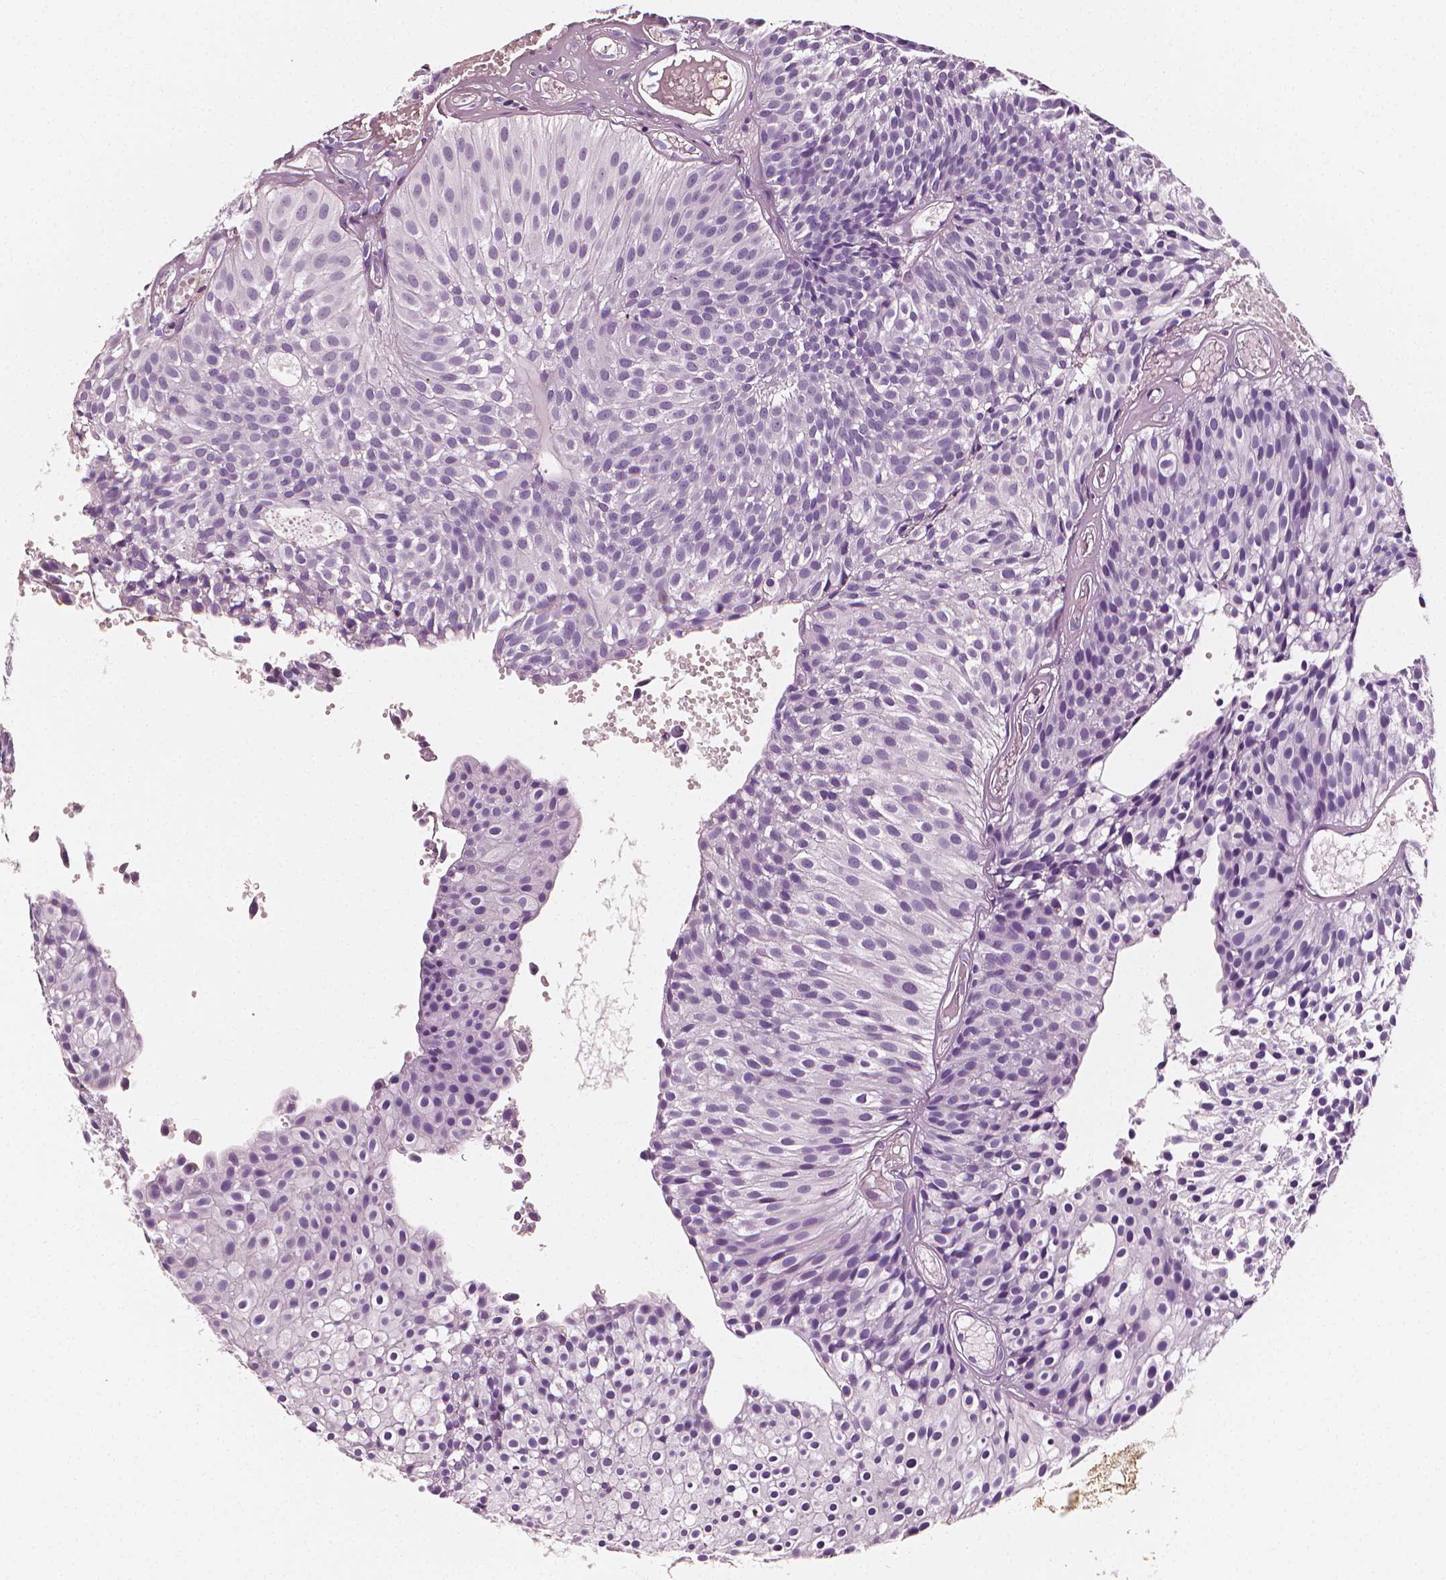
{"staining": {"intensity": "negative", "quantity": "none", "location": "none"}, "tissue": "urothelial cancer", "cell_type": "Tumor cells", "image_type": "cancer", "snomed": [{"axis": "morphology", "description": "Urothelial carcinoma, Low grade"}, {"axis": "topography", "description": "Urinary bladder"}], "caption": "Tumor cells are negative for protein expression in human urothelial cancer.", "gene": "PTPRC", "patient": {"sex": "male", "age": 63}}